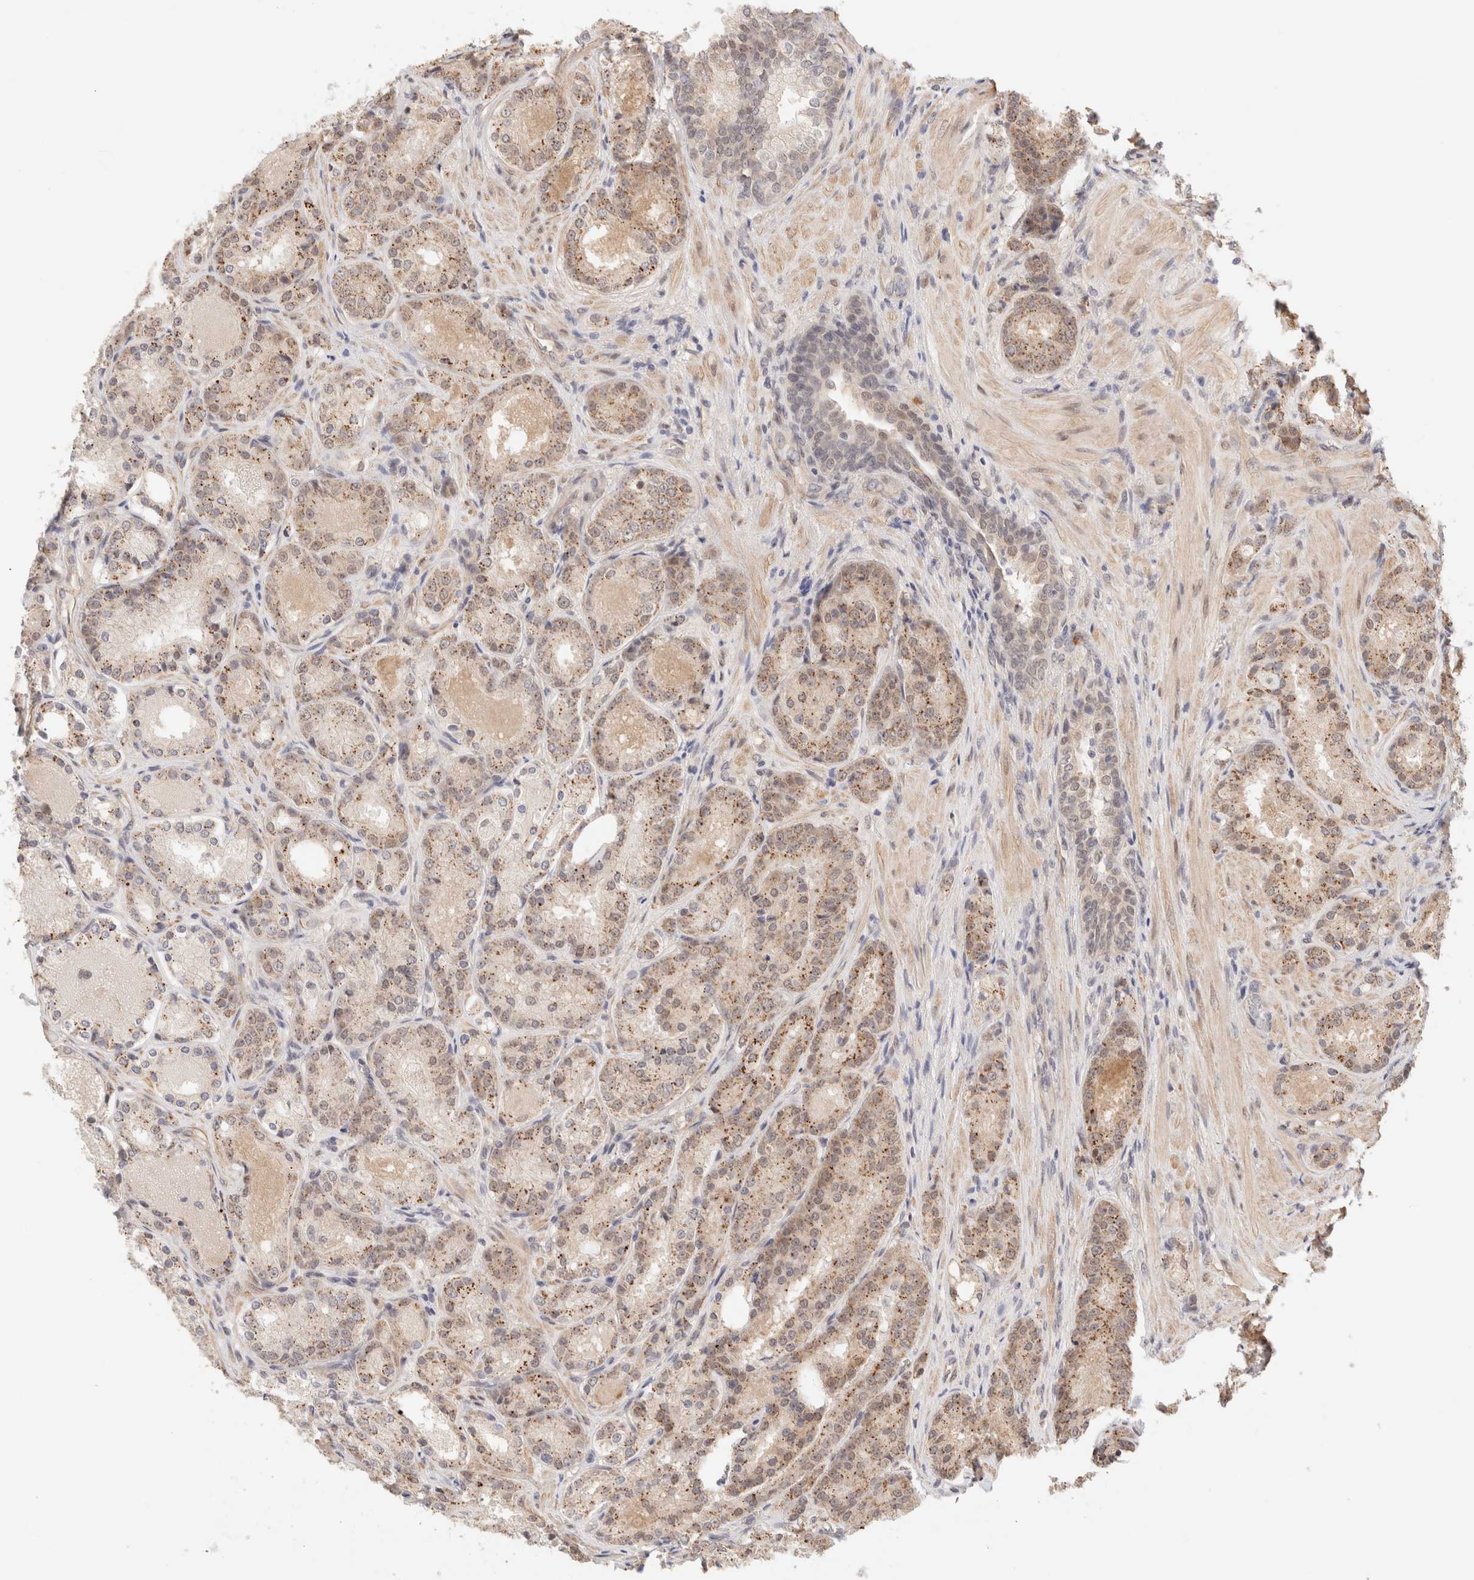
{"staining": {"intensity": "moderate", "quantity": "<25%", "location": "cytoplasmic/membranous,nuclear"}, "tissue": "prostate cancer", "cell_type": "Tumor cells", "image_type": "cancer", "snomed": [{"axis": "morphology", "description": "Adenocarcinoma, High grade"}, {"axis": "topography", "description": "Prostate"}], "caption": "Immunohistochemical staining of adenocarcinoma (high-grade) (prostate) exhibits moderate cytoplasmic/membranous and nuclear protein positivity in approximately <25% of tumor cells.", "gene": "BRPF3", "patient": {"sex": "male", "age": 60}}